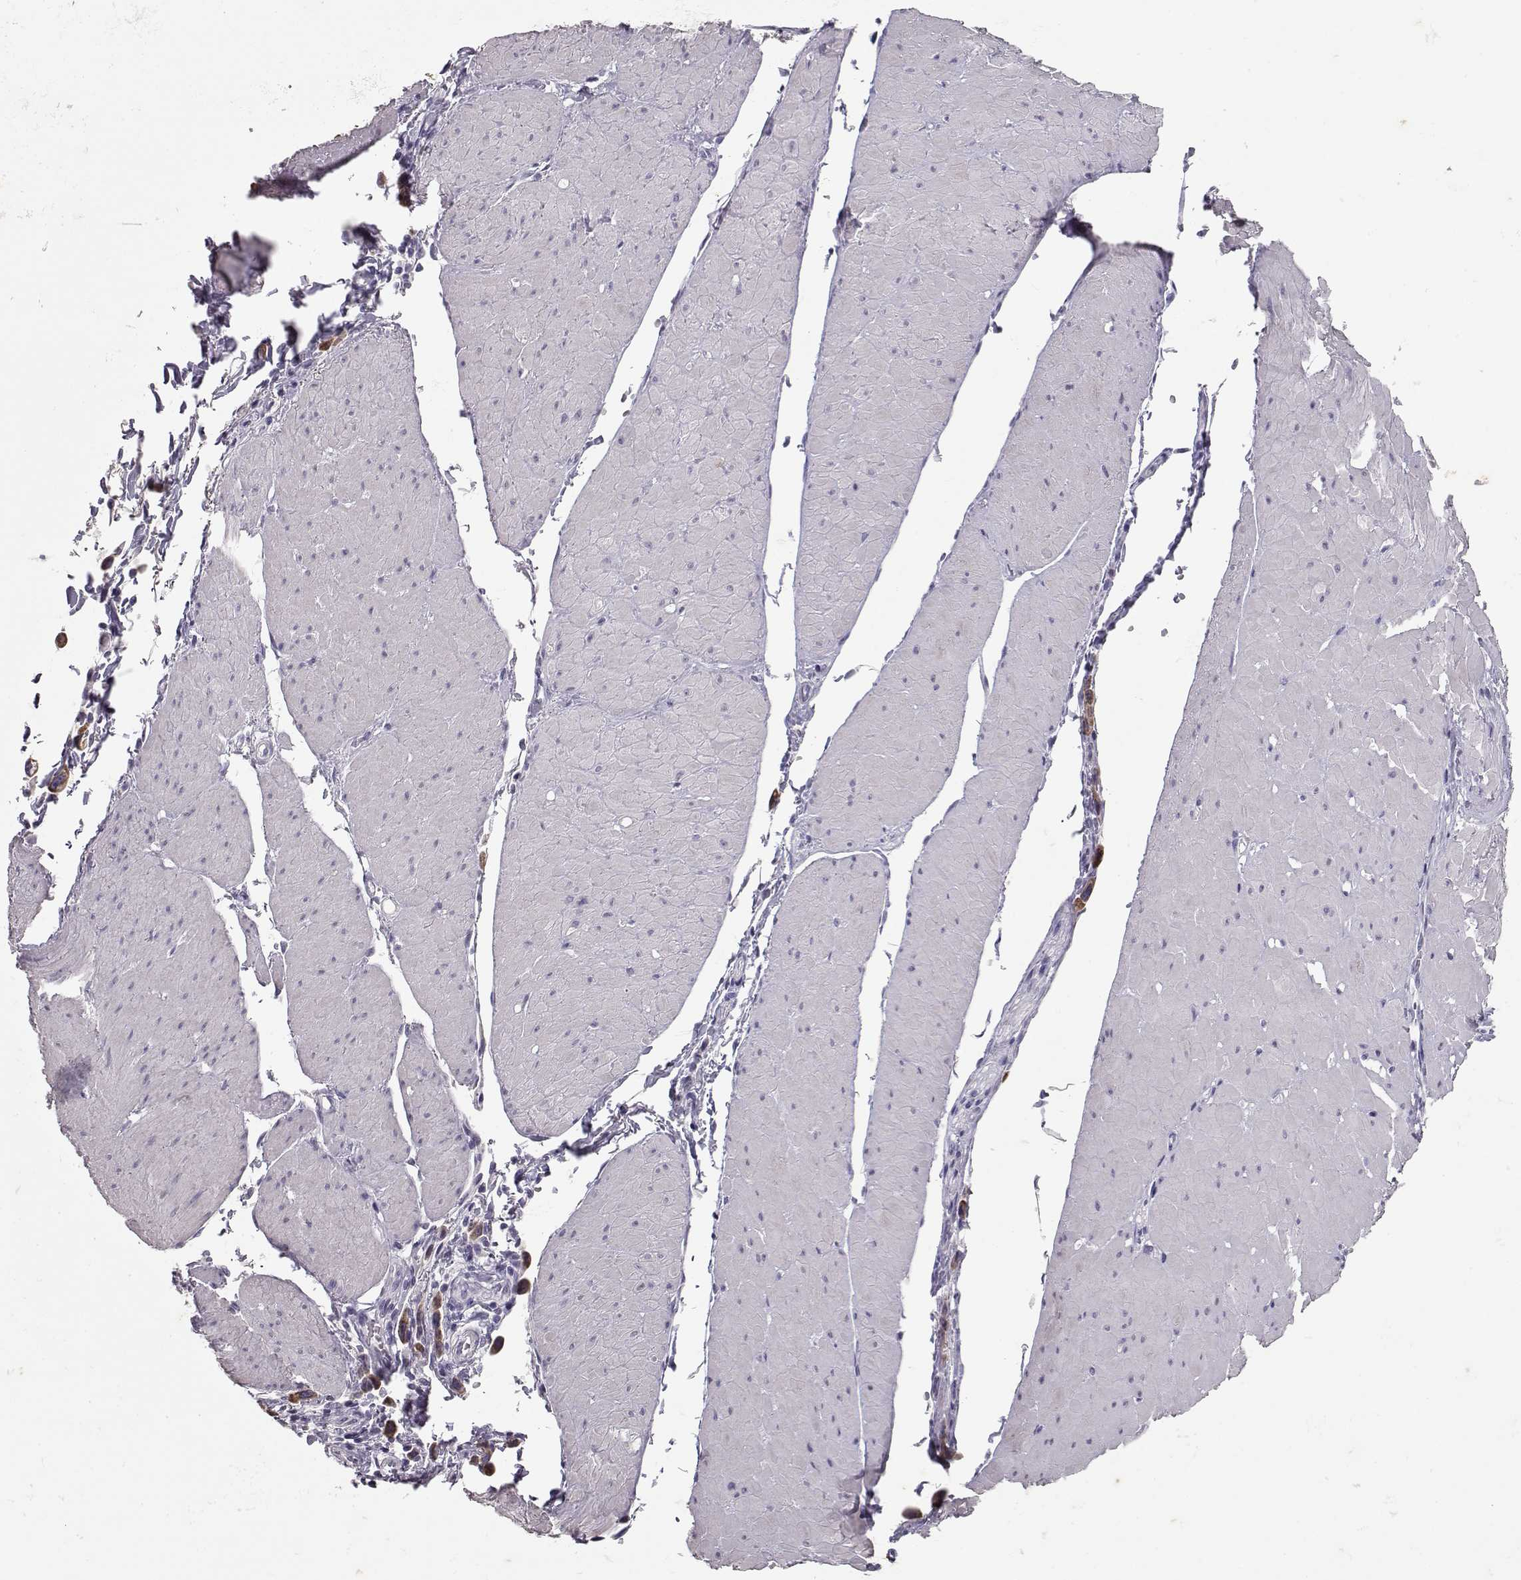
{"staining": {"intensity": "strong", "quantity": ">75%", "location": "cytoplasmic/membranous"}, "tissue": "stomach cancer", "cell_type": "Tumor cells", "image_type": "cancer", "snomed": [{"axis": "morphology", "description": "Adenocarcinoma, NOS"}, {"axis": "topography", "description": "Stomach"}], "caption": "Tumor cells exhibit high levels of strong cytoplasmic/membranous expression in about >75% of cells in stomach cancer (adenocarcinoma).", "gene": "LAMB3", "patient": {"sex": "male", "age": 47}}